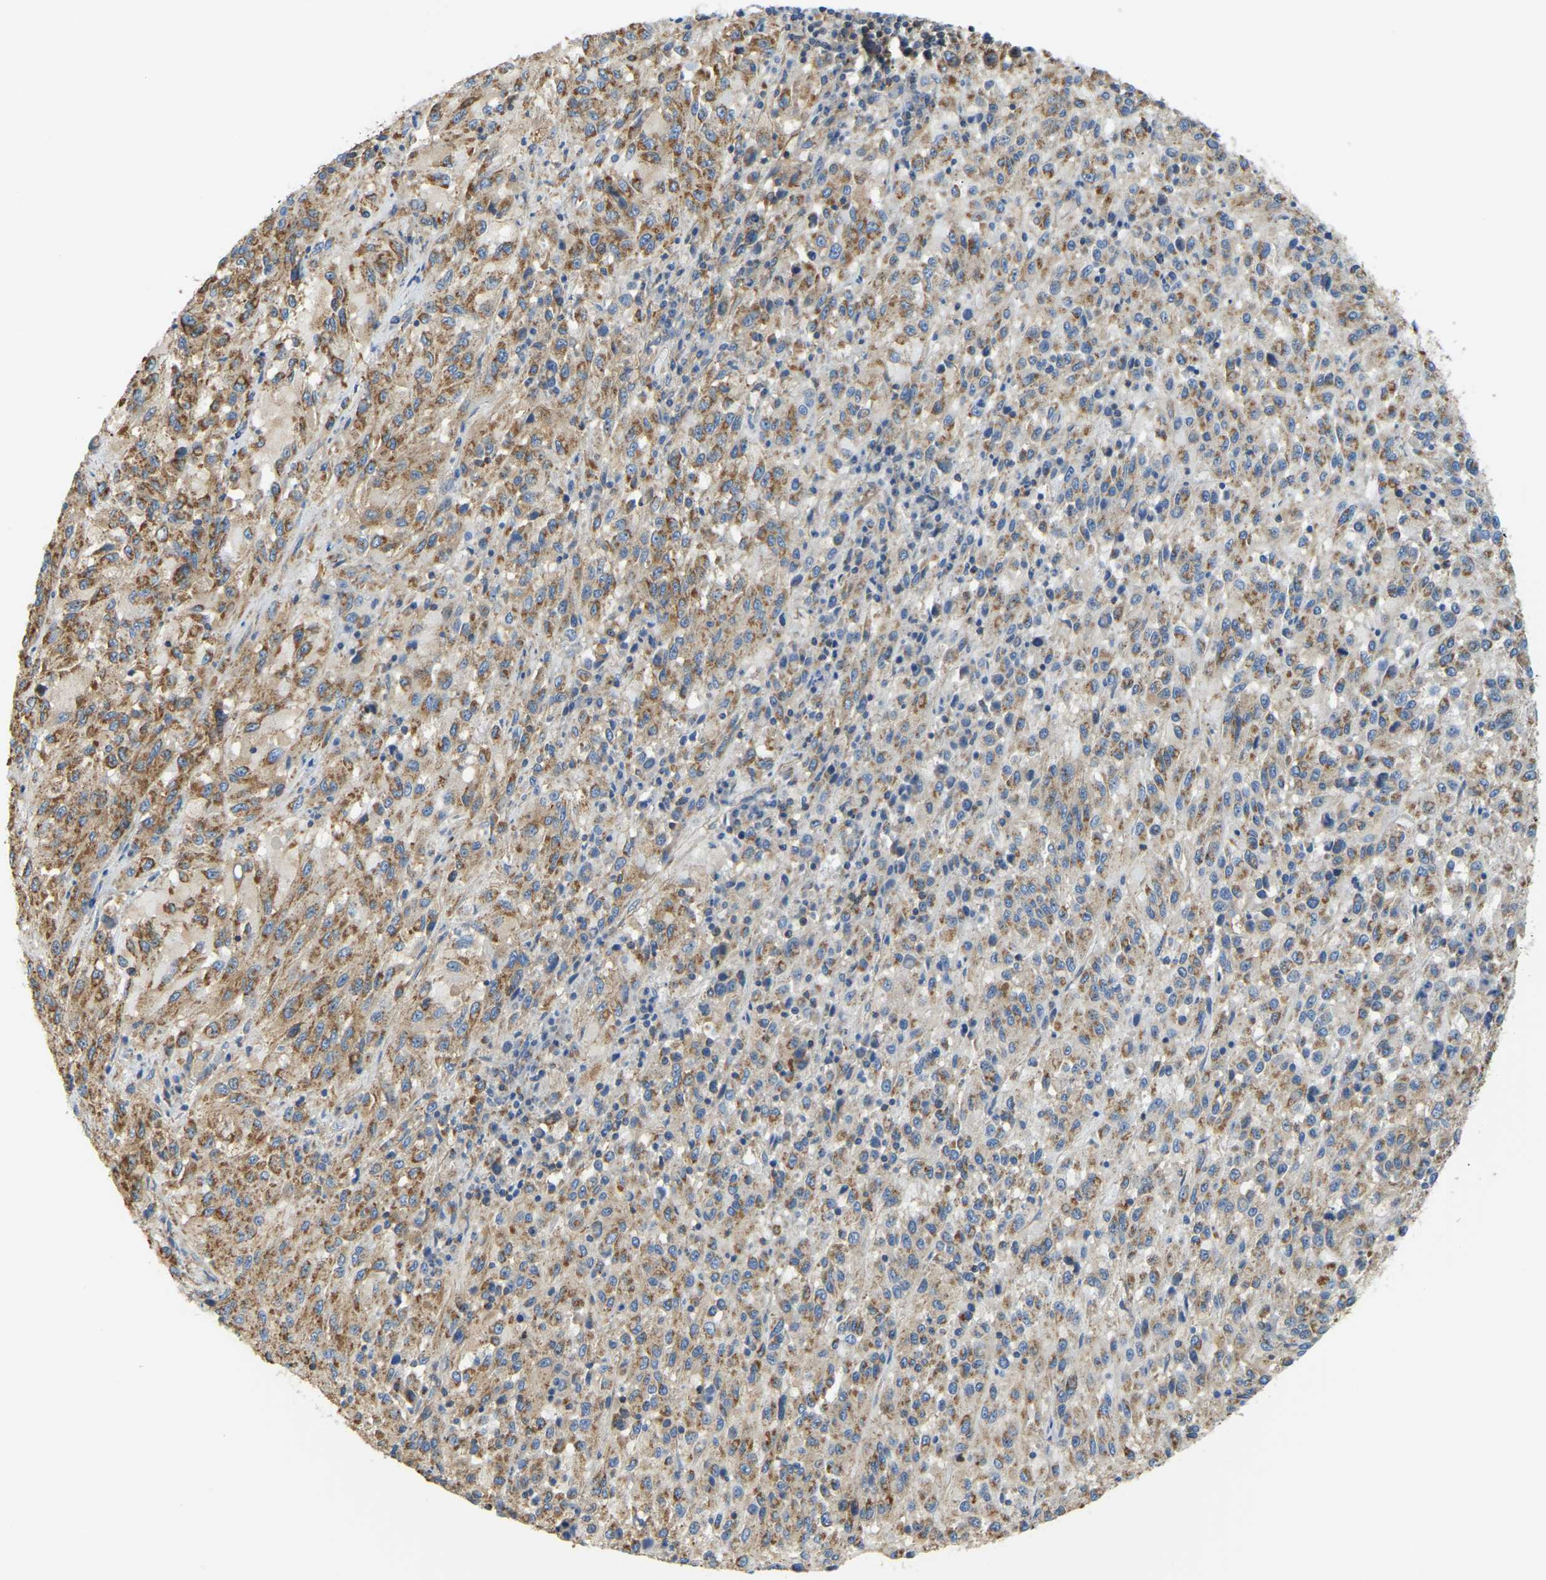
{"staining": {"intensity": "moderate", "quantity": ">75%", "location": "cytoplasmic/membranous"}, "tissue": "melanoma", "cell_type": "Tumor cells", "image_type": "cancer", "snomed": [{"axis": "morphology", "description": "Malignant melanoma, Metastatic site"}, {"axis": "topography", "description": "Lung"}], "caption": "Protein expression analysis of human melanoma reveals moderate cytoplasmic/membranous positivity in approximately >75% of tumor cells. Nuclei are stained in blue.", "gene": "AHNAK", "patient": {"sex": "male", "age": 64}}